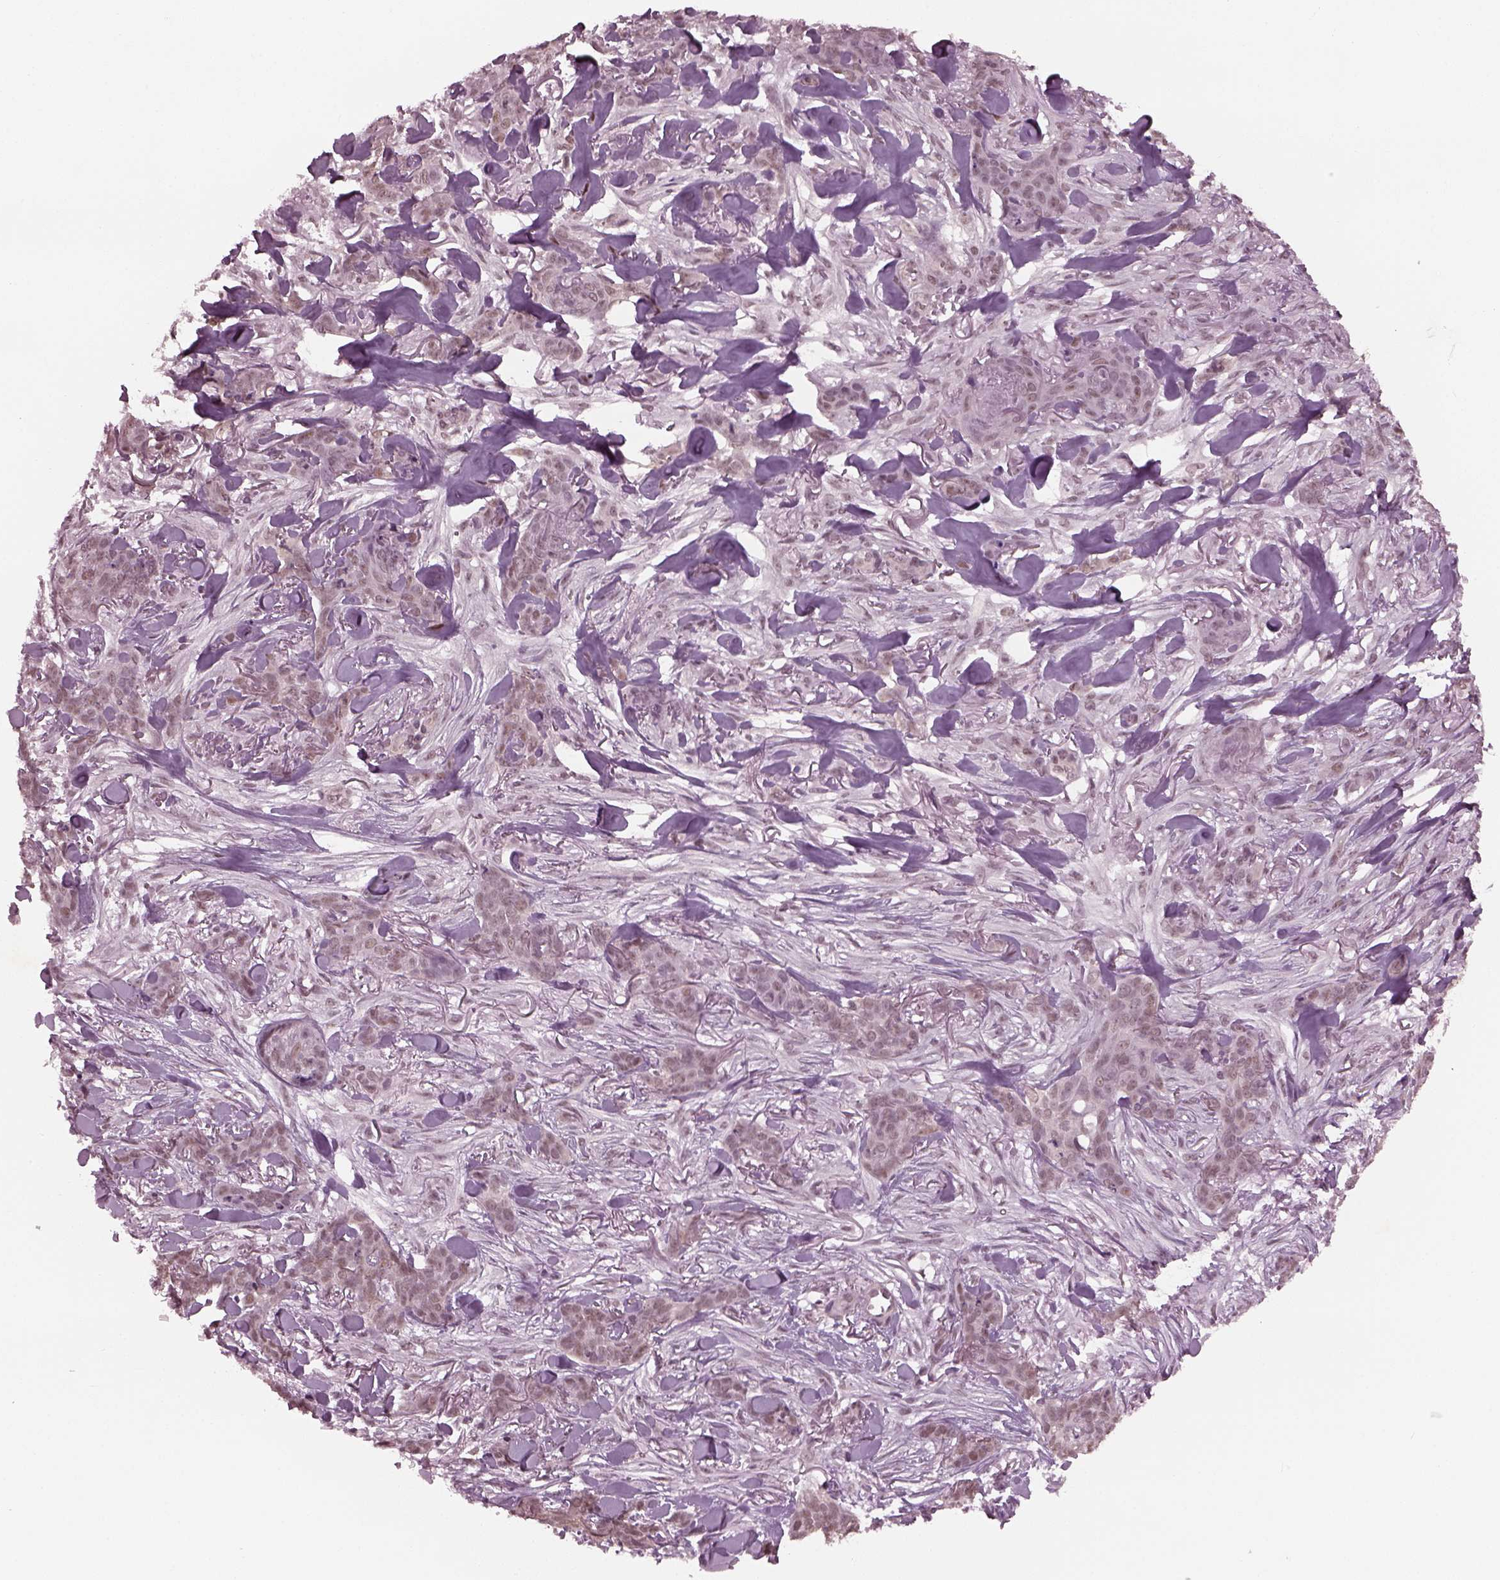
{"staining": {"intensity": "weak", "quantity": ">75%", "location": "cytoplasmic/membranous,nuclear"}, "tissue": "skin cancer", "cell_type": "Tumor cells", "image_type": "cancer", "snomed": [{"axis": "morphology", "description": "Basal cell carcinoma"}, {"axis": "topography", "description": "Skin"}], "caption": "A brown stain labels weak cytoplasmic/membranous and nuclear staining of a protein in skin cancer (basal cell carcinoma) tumor cells.", "gene": "RUVBL2", "patient": {"sex": "female", "age": 61}}